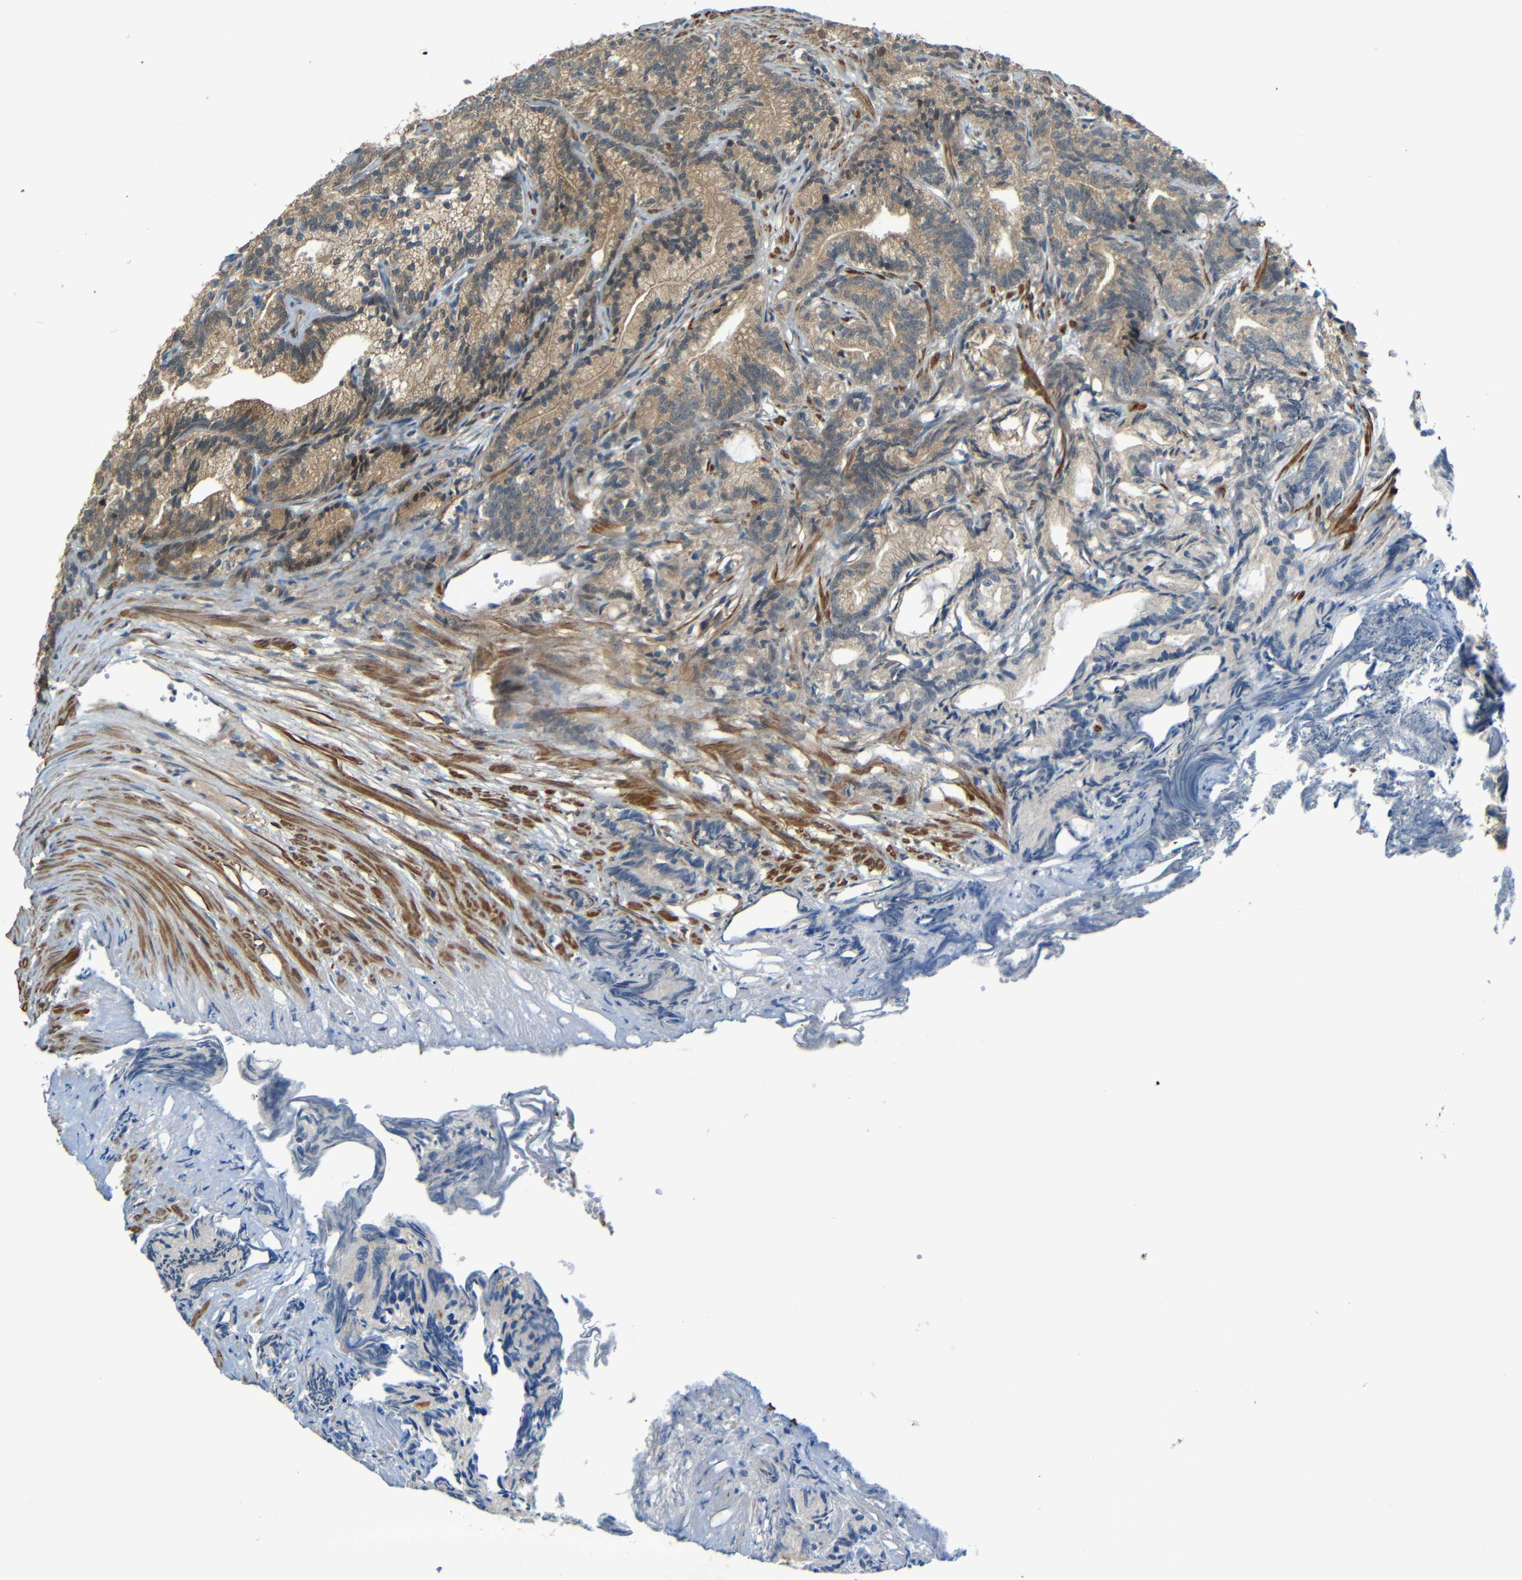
{"staining": {"intensity": "moderate", "quantity": ">75%", "location": "cytoplasmic/membranous"}, "tissue": "prostate cancer", "cell_type": "Tumor cells", "image_type": "cancer", "snomed": [{"axis": "morphology", "description": "Adenocarcinoma, Low grade"}, {"axis": "topography", "description": "Prostate"}], "caption": "Prostate adenocarcinoma (low-grade) stained for a protein reveals moderate cytoplasmic/membranous positivity in tumor cells.", "gene": "FNDC3A", "patient": {"sex": "male", "age": 89}}